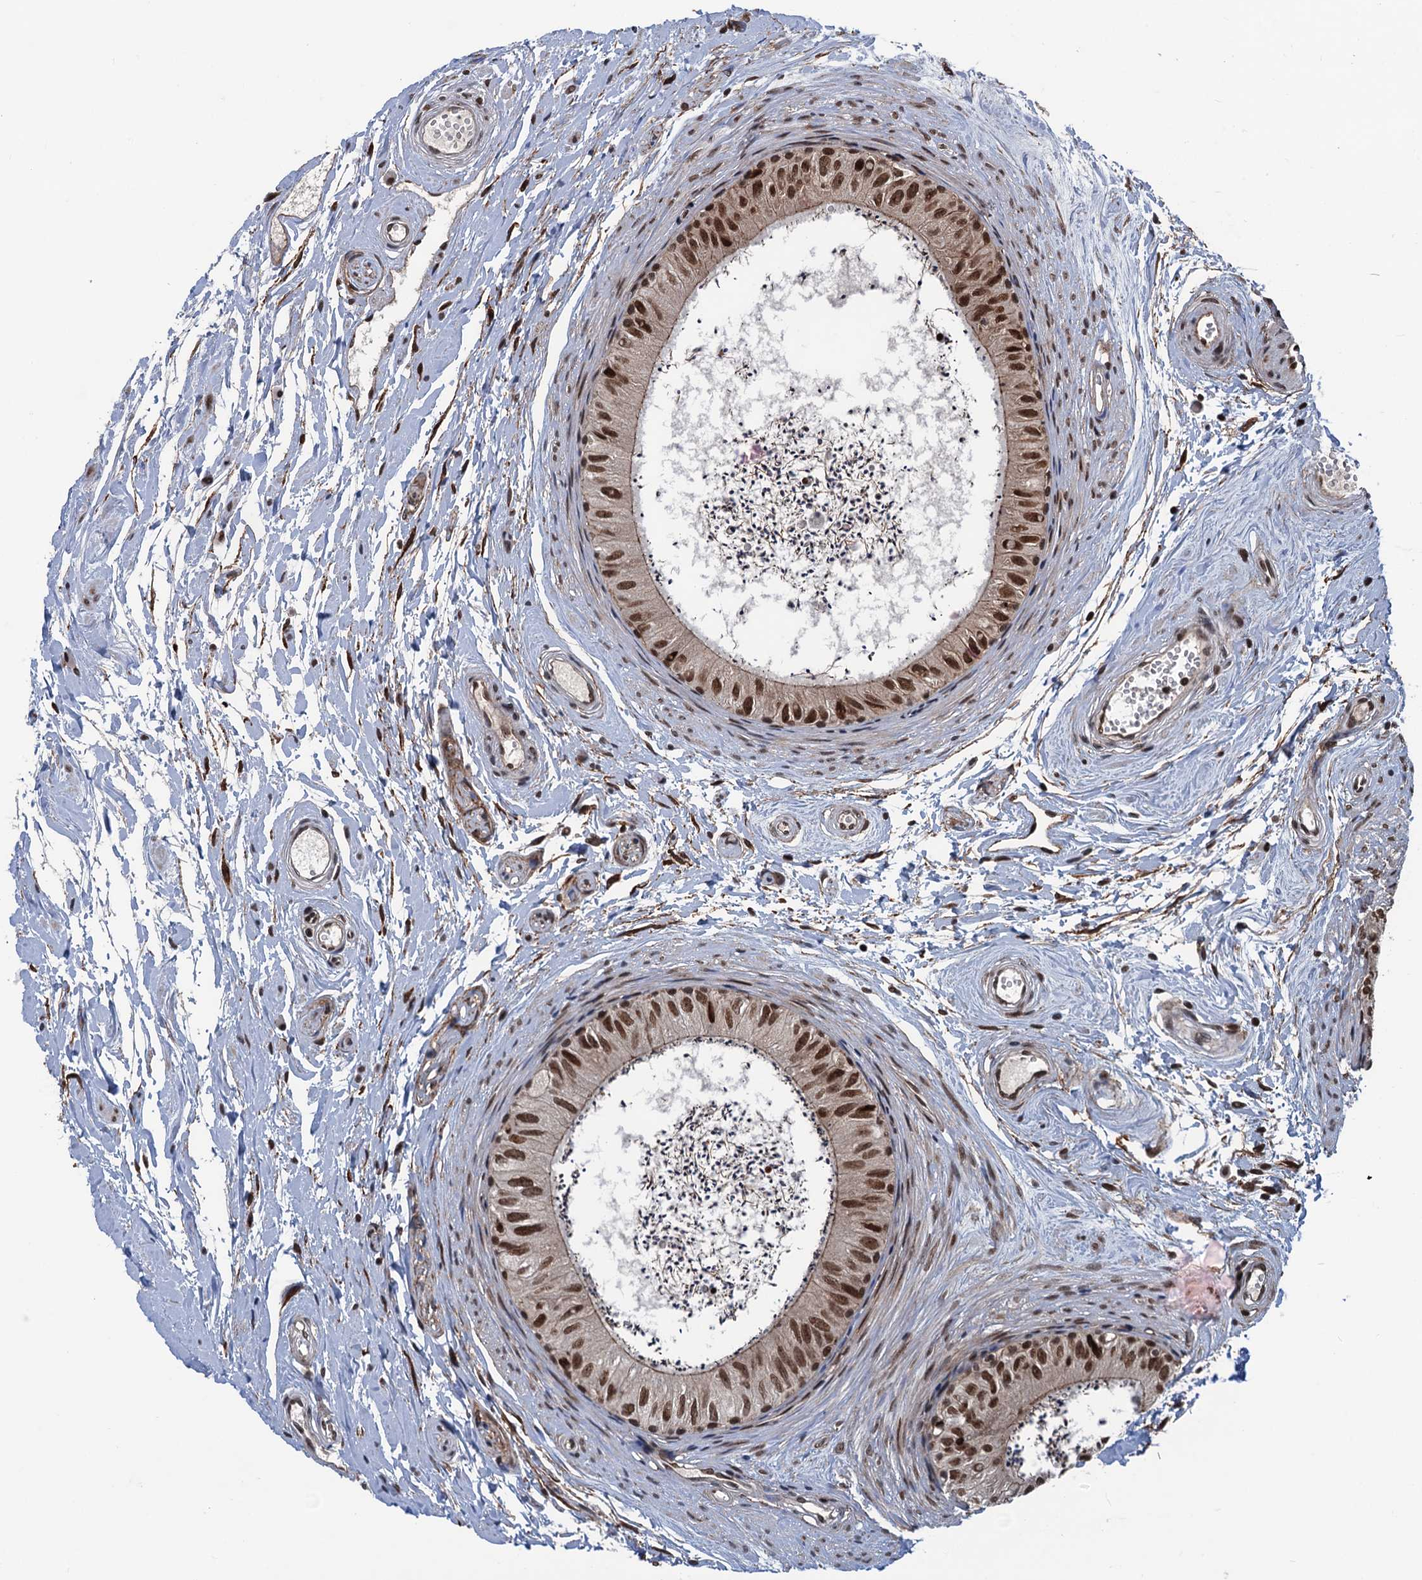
{"staining": {"intensity": "strong", "quantity": ">75%", "location": "nuclear"}, "tissue": "epididymis", "cell_type": "Glandular cells", "image_type": "normal", "snomed": [{"axis": "morphology", "description": "Normal tissue, NOS"}, {"axis": "topography", "description": "Epididymis"}], "caption": "High-power microscopy captured an immunohistochemistry (IHC) photomicrograph of benign epididymis, revealing strong nuclear expression in approximately >75% of glandular cells. (DAB IHC, brown staining for protein, blue staining for nuclei).", "gene": "RASSF4", "patient": {"sex": "male", "age": 56}}